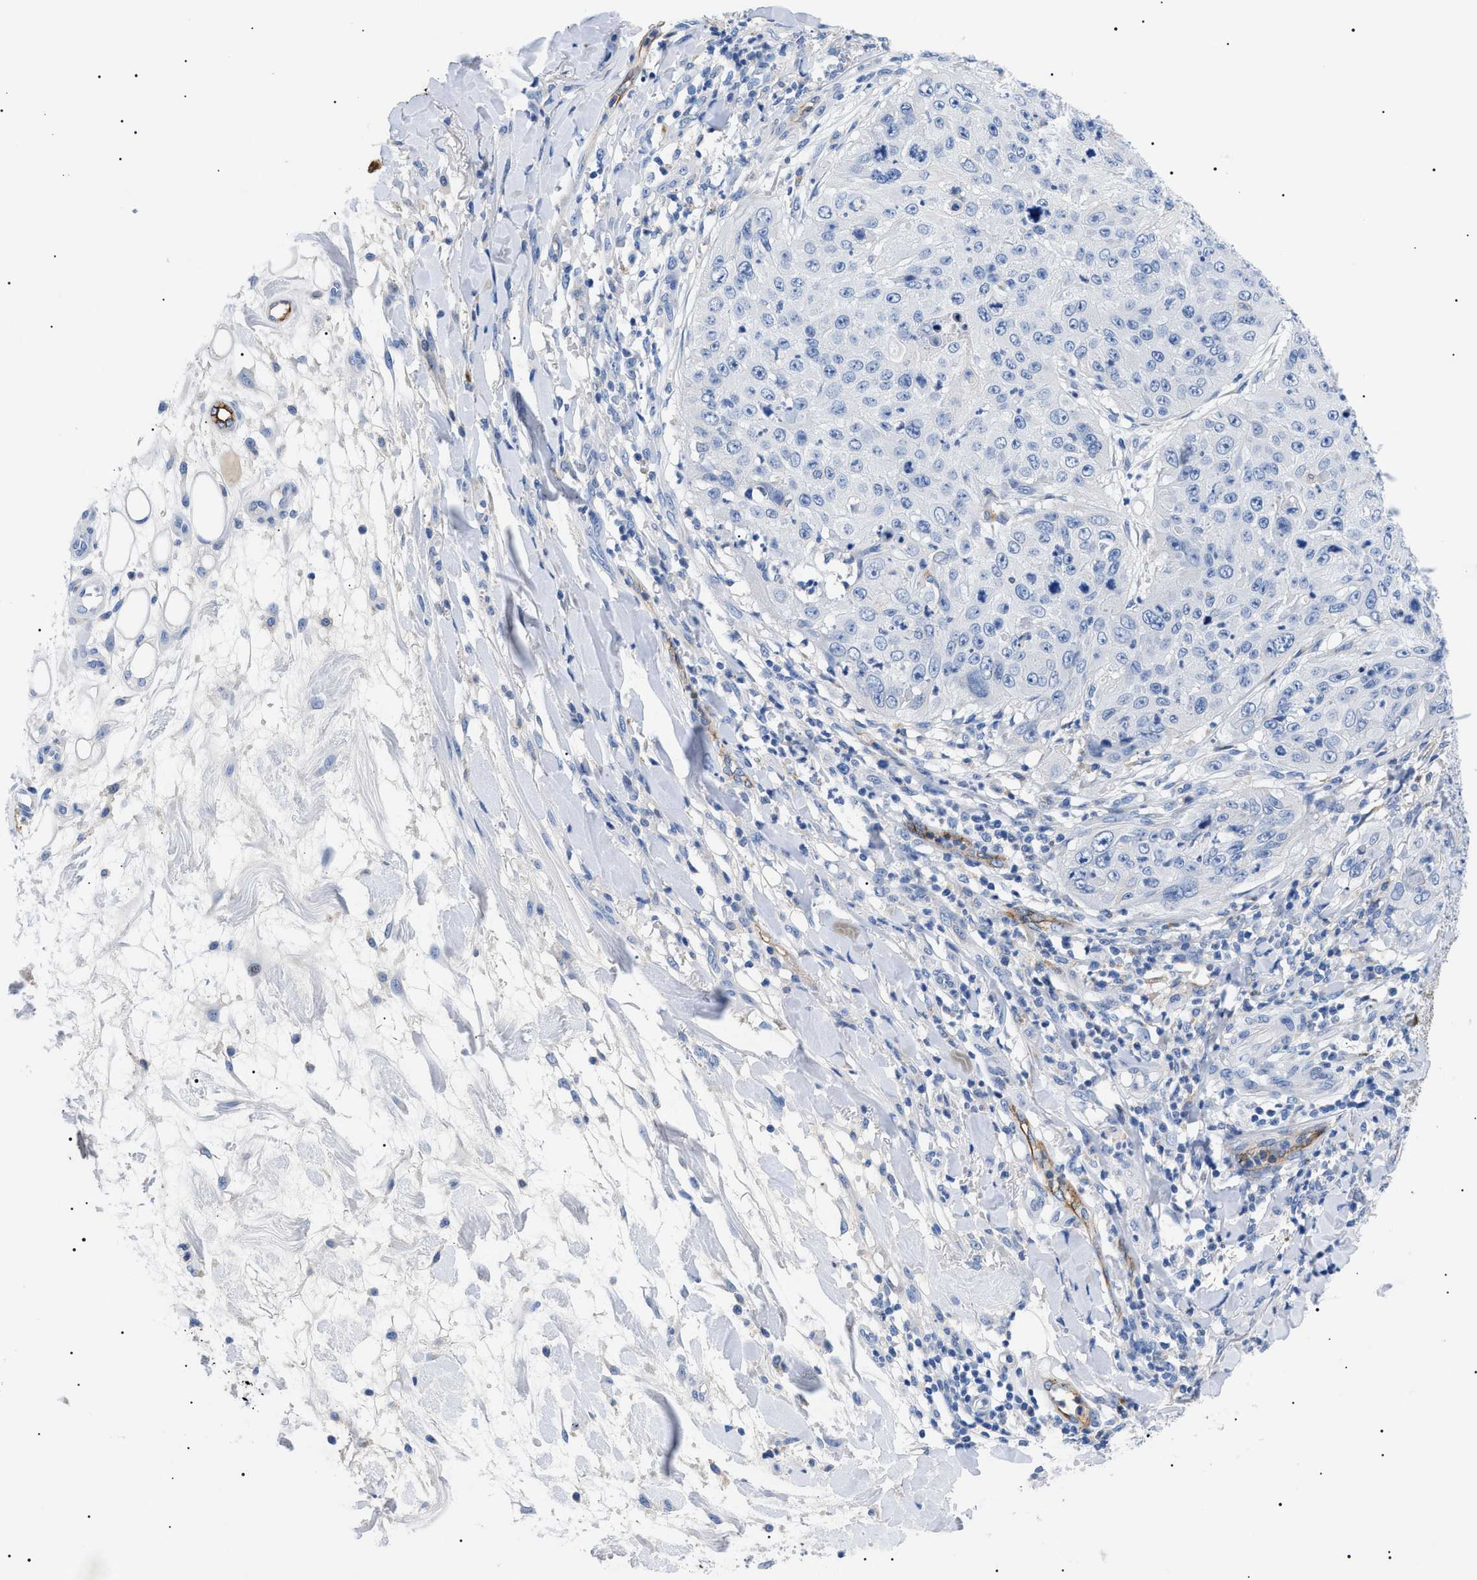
{"staining": {"intensity": "negative", "quantity": "none", "location": "none"}, "tissue": "skin cancer", "cell_type": "Tumor cells", "image_type": "cancer", "snomed": [{"axis": "morphology", "description": "Squamous cell carcinoma, NOS"}, {"axis": "topography", "description": "Skin"}], "caption": "Immunohistochemistry (IHC) histopathology image of neoplastic tissue: skin cancer (squamous cell carcinoma) stained with DAB (3,3'-diaminobenzidine) shows no significant protein positivity in tumor cells.", "gene": "ACKR1", "patient": {"sex": "female", "age": 80}}